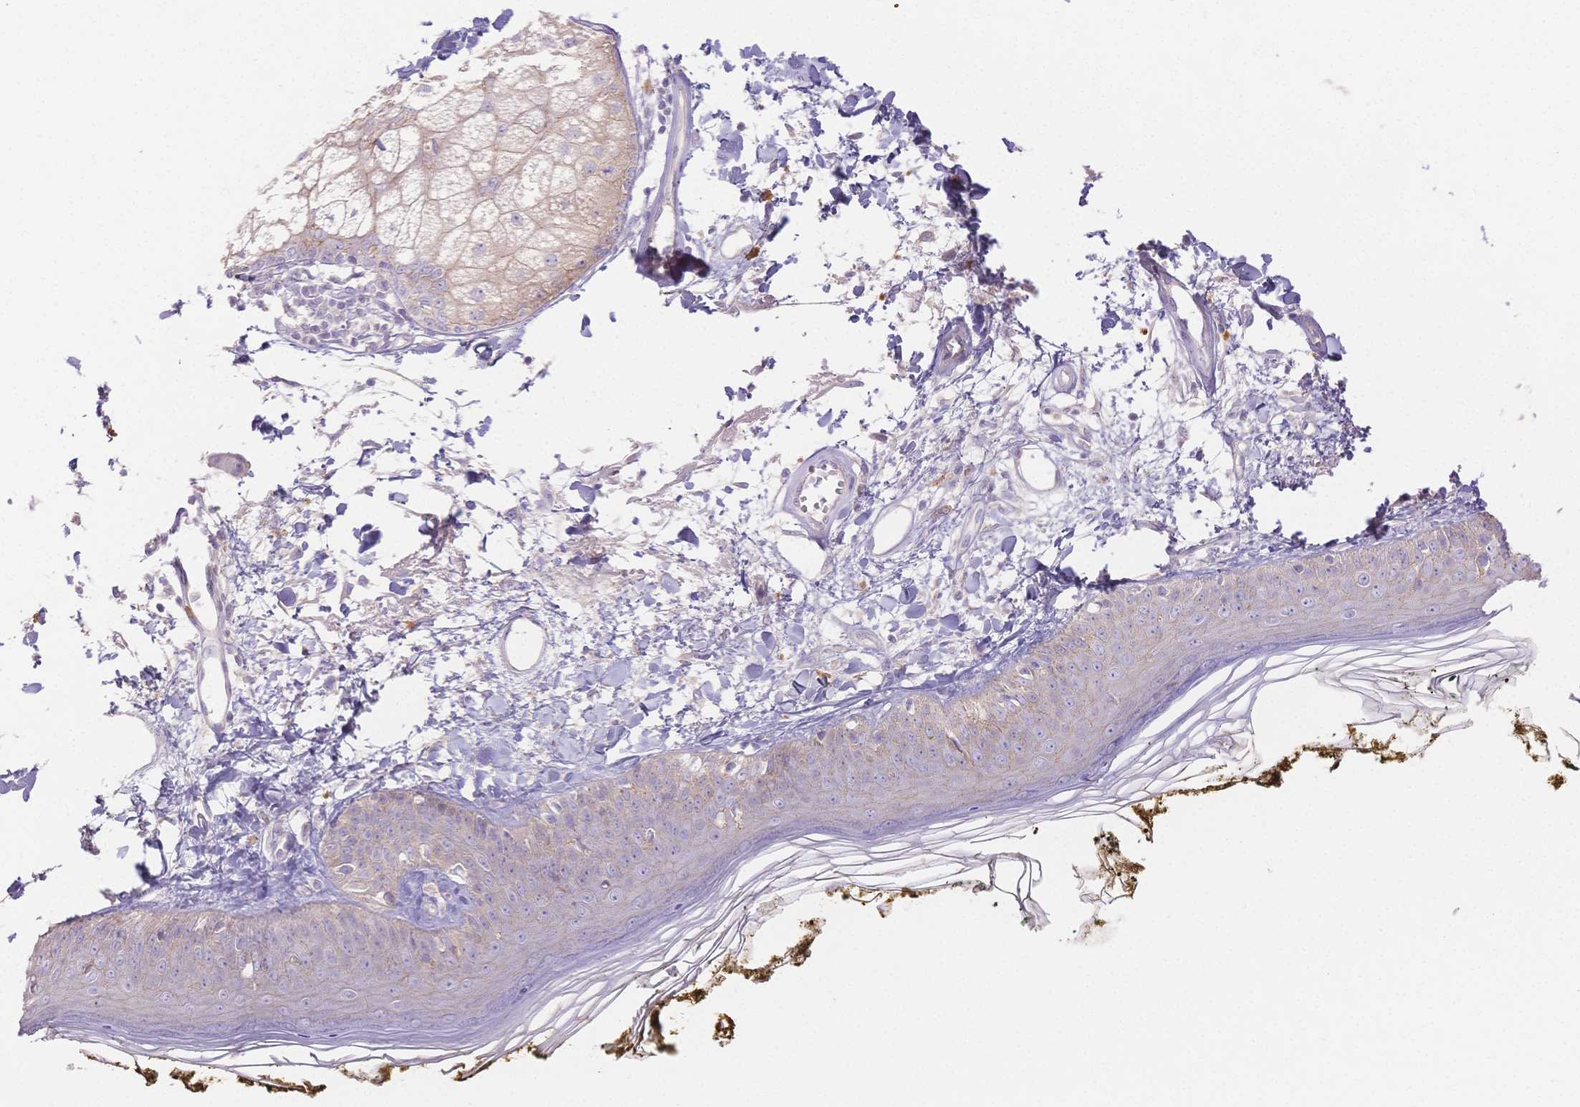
{"staining": {"intensity": "negative", "quantity": "none", "location": "none"}, "tissue": "skin", "cell_type": "Fibroblasts", "image_type": "normal", "snomed": [{"axis": "morphology", "description": "Normal tissue, NOS"}, {"axis": "topography", "description": "Skin"}], "caption": "Immunohistochemical staining of normal human skin reveals no significant positivity in fibroblasts.", "gene": "WDR54", "patient": {"sex": "male", "age": 76}}